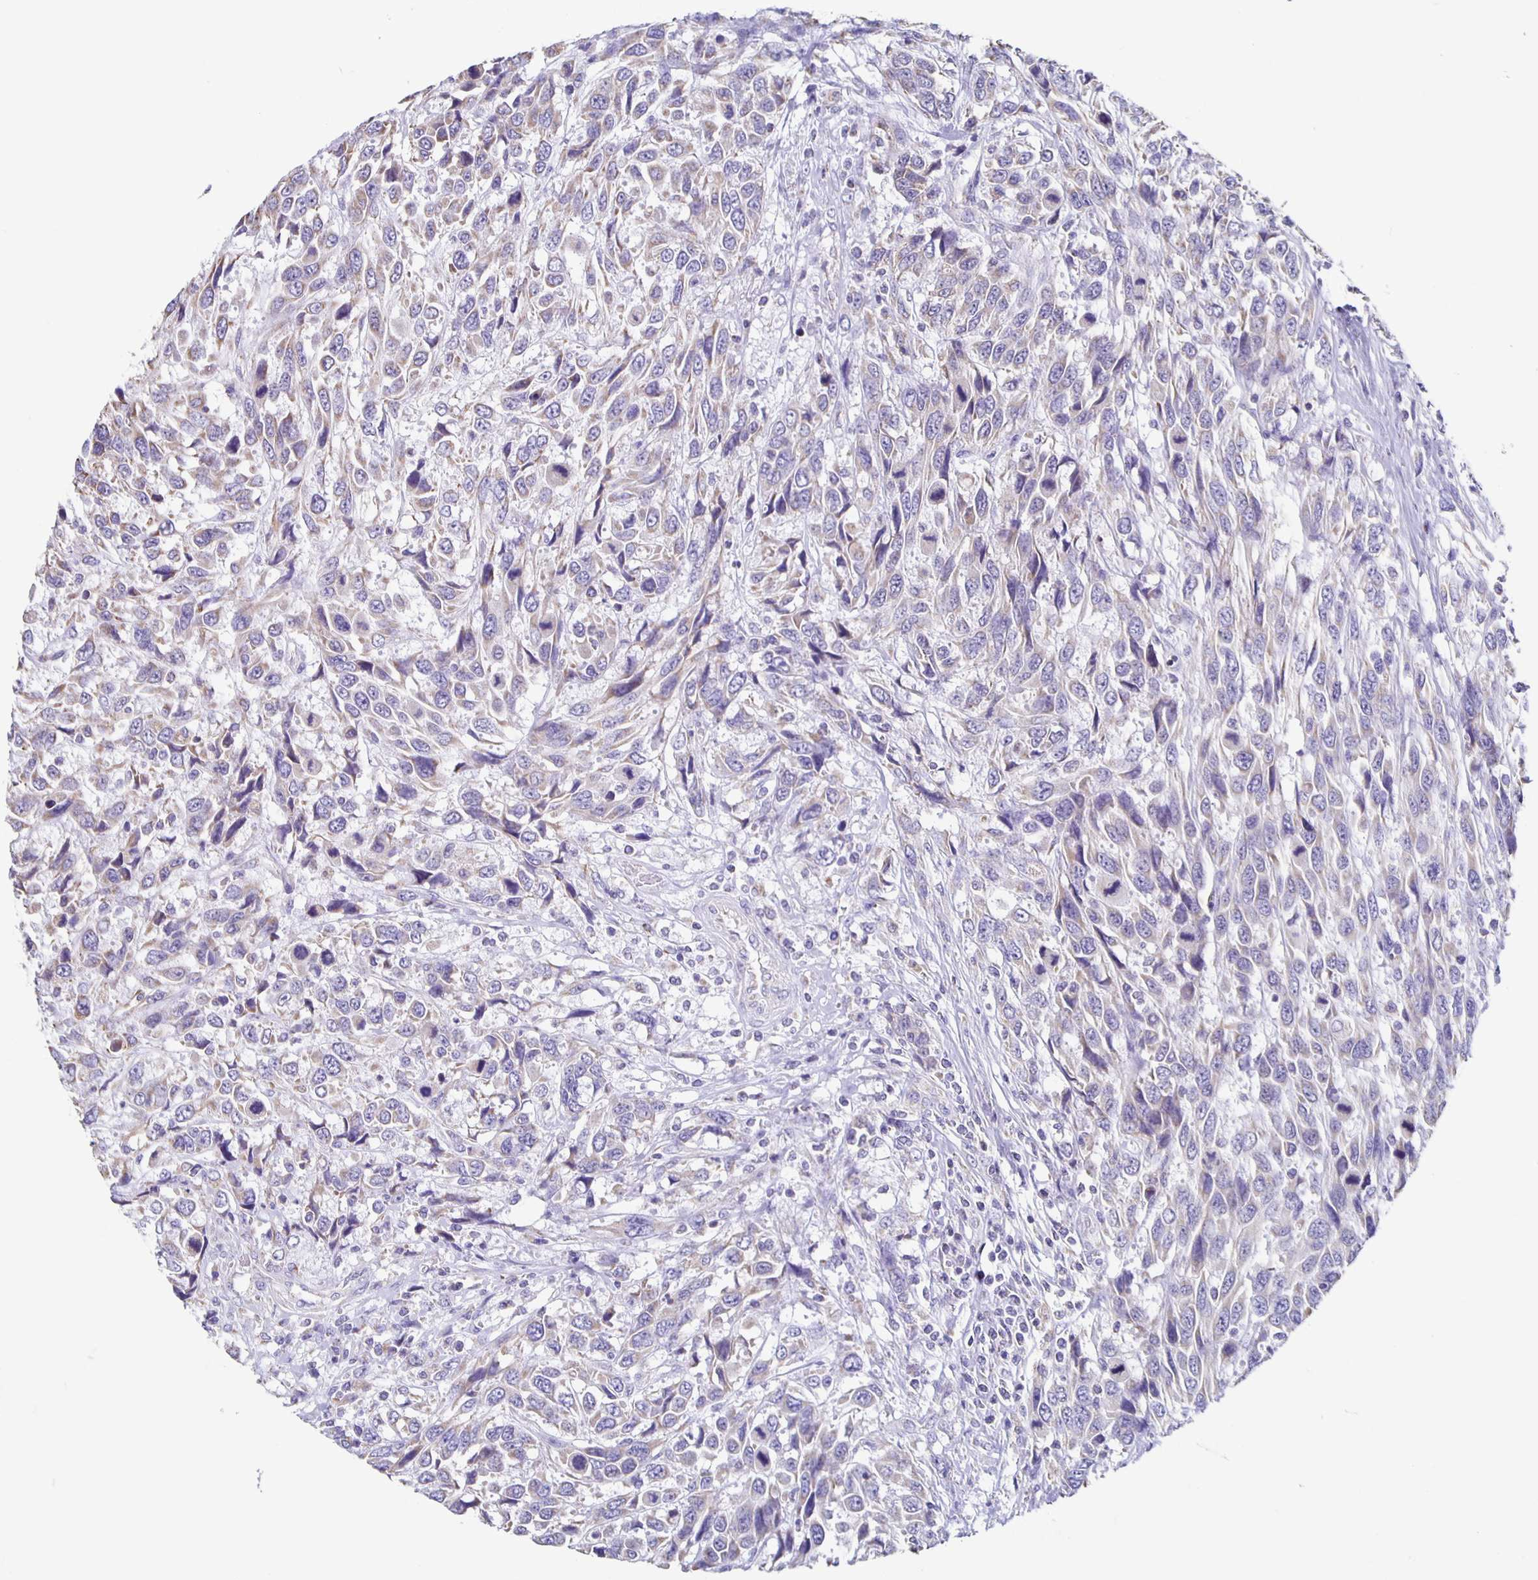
{"staining": {"intensity": "weak", "quantity": "25%-75%", "location": "cytoplasmic/membranous"}, "tissue": "urothelial cancer", "cell_type": "Tumor cells", "image_type": "cancer", "snomed": [{"axis": "morphology", "description": "Urothelial carcinoma, High grade"}, {"axis": "topography", "description": "Urinary bladder"}], "caption": "Human high-grade urothelial carcinoma stained with a brown dye exhibits weak cytoplasmic/membranous positive staining in approximately 25%-75% of tumor cells.", "gene": "TPPP", "patient": {"sex": "female", "age": 70}}